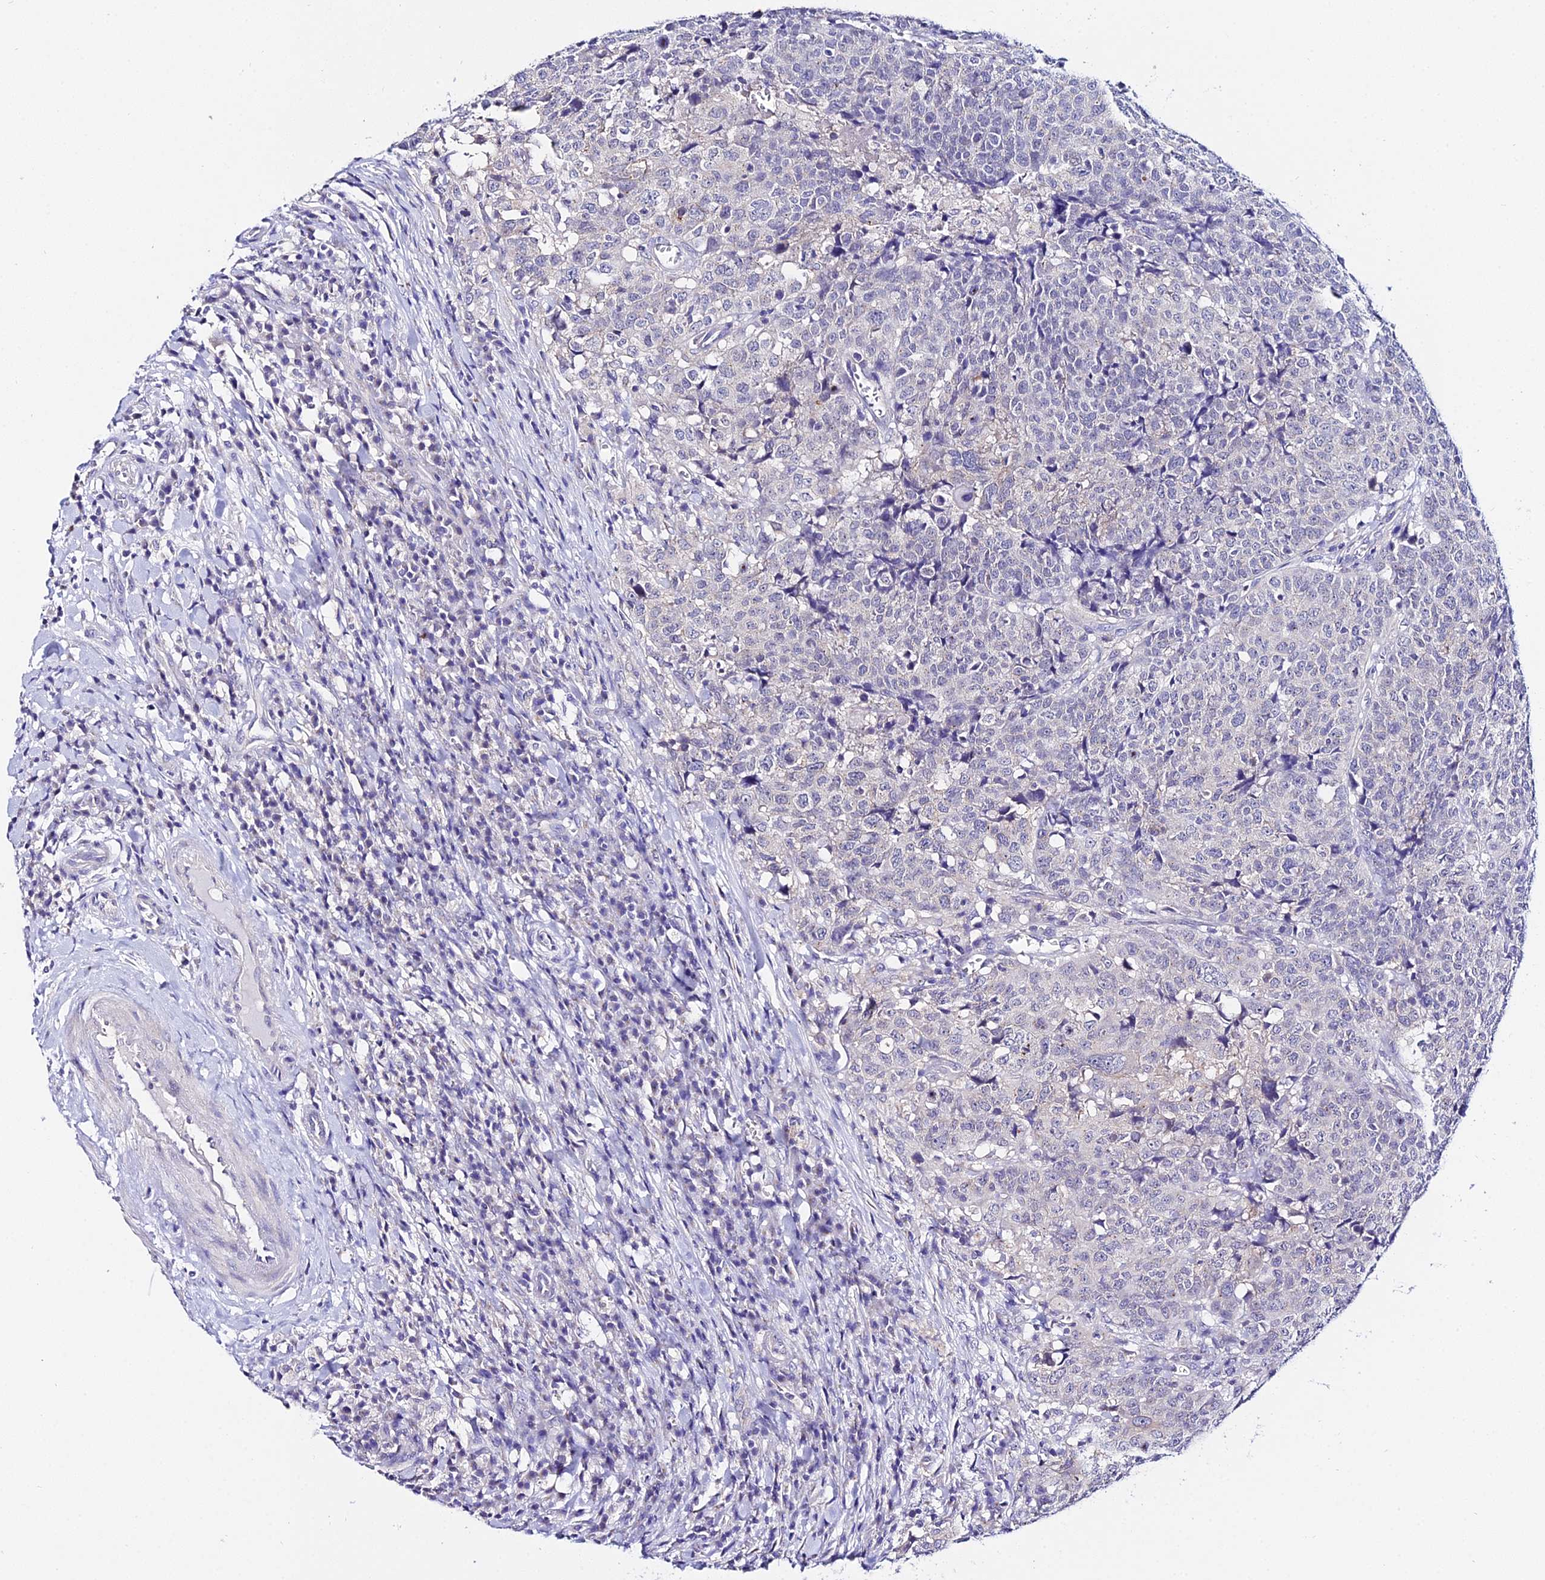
{"staining": {"intensity": "negative", "quantity": "none", "location": "none"}, "tissue": "head and neck cancer", "cell_type": "Tumor cells", "image_type": "cancer", "snomed": [{"axis": "morphology", "description": "Squamous cell carcinoma, NOS"}, {"axis": "topography", "description": "Head-Neck"}], "caption": "This is an immunohistochemistry photomicrograph of squamous cell carcinoma (head and neck). There is no positivity in tumor cells.", "gene": "ATG16L2", "patient": {"sex": "male", "age": 66}}